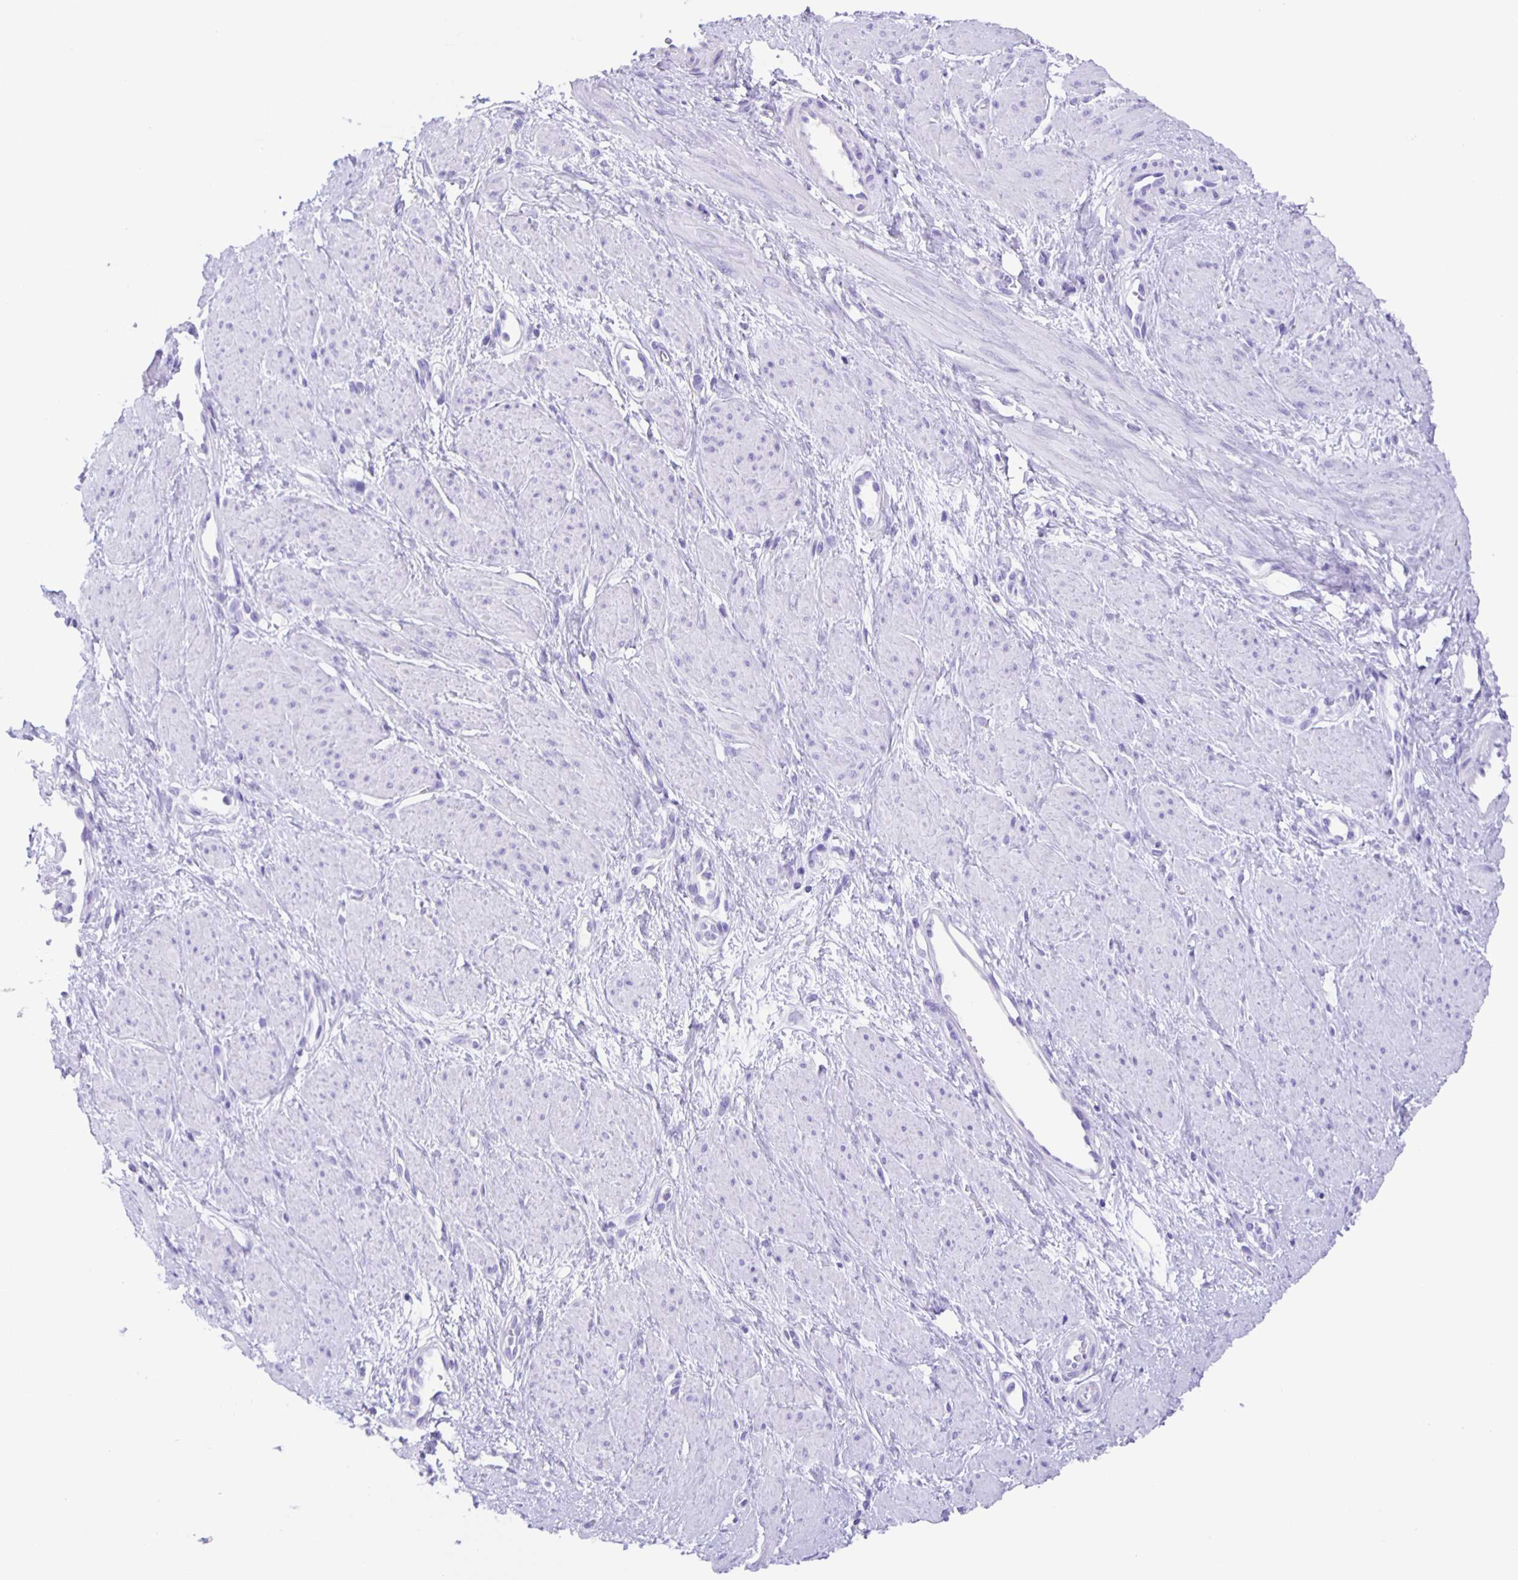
{"staining": {"intensity": "negative", "quantity": "none", "location": "none"}, "tissue": "smooth muscle", "cell_type": "Smooth muscle cells", "image_type": "normal", "snomed": [{"axis": "morphology", "description": "Normal tissue, NOS"}, {"axis": "topography", "description": "Smooth muscle"}, {"axis": "topography", "description": "Uterus"}], "caption": "Smooth muscle was stained to show a protein in brown. There is no significant positivity in smooth muscle cells. (Brightfield microscopy of DAB IHC at high magnification).", "gene": "GUCA2A", "patient": {"sex": "female", "age": 39}}